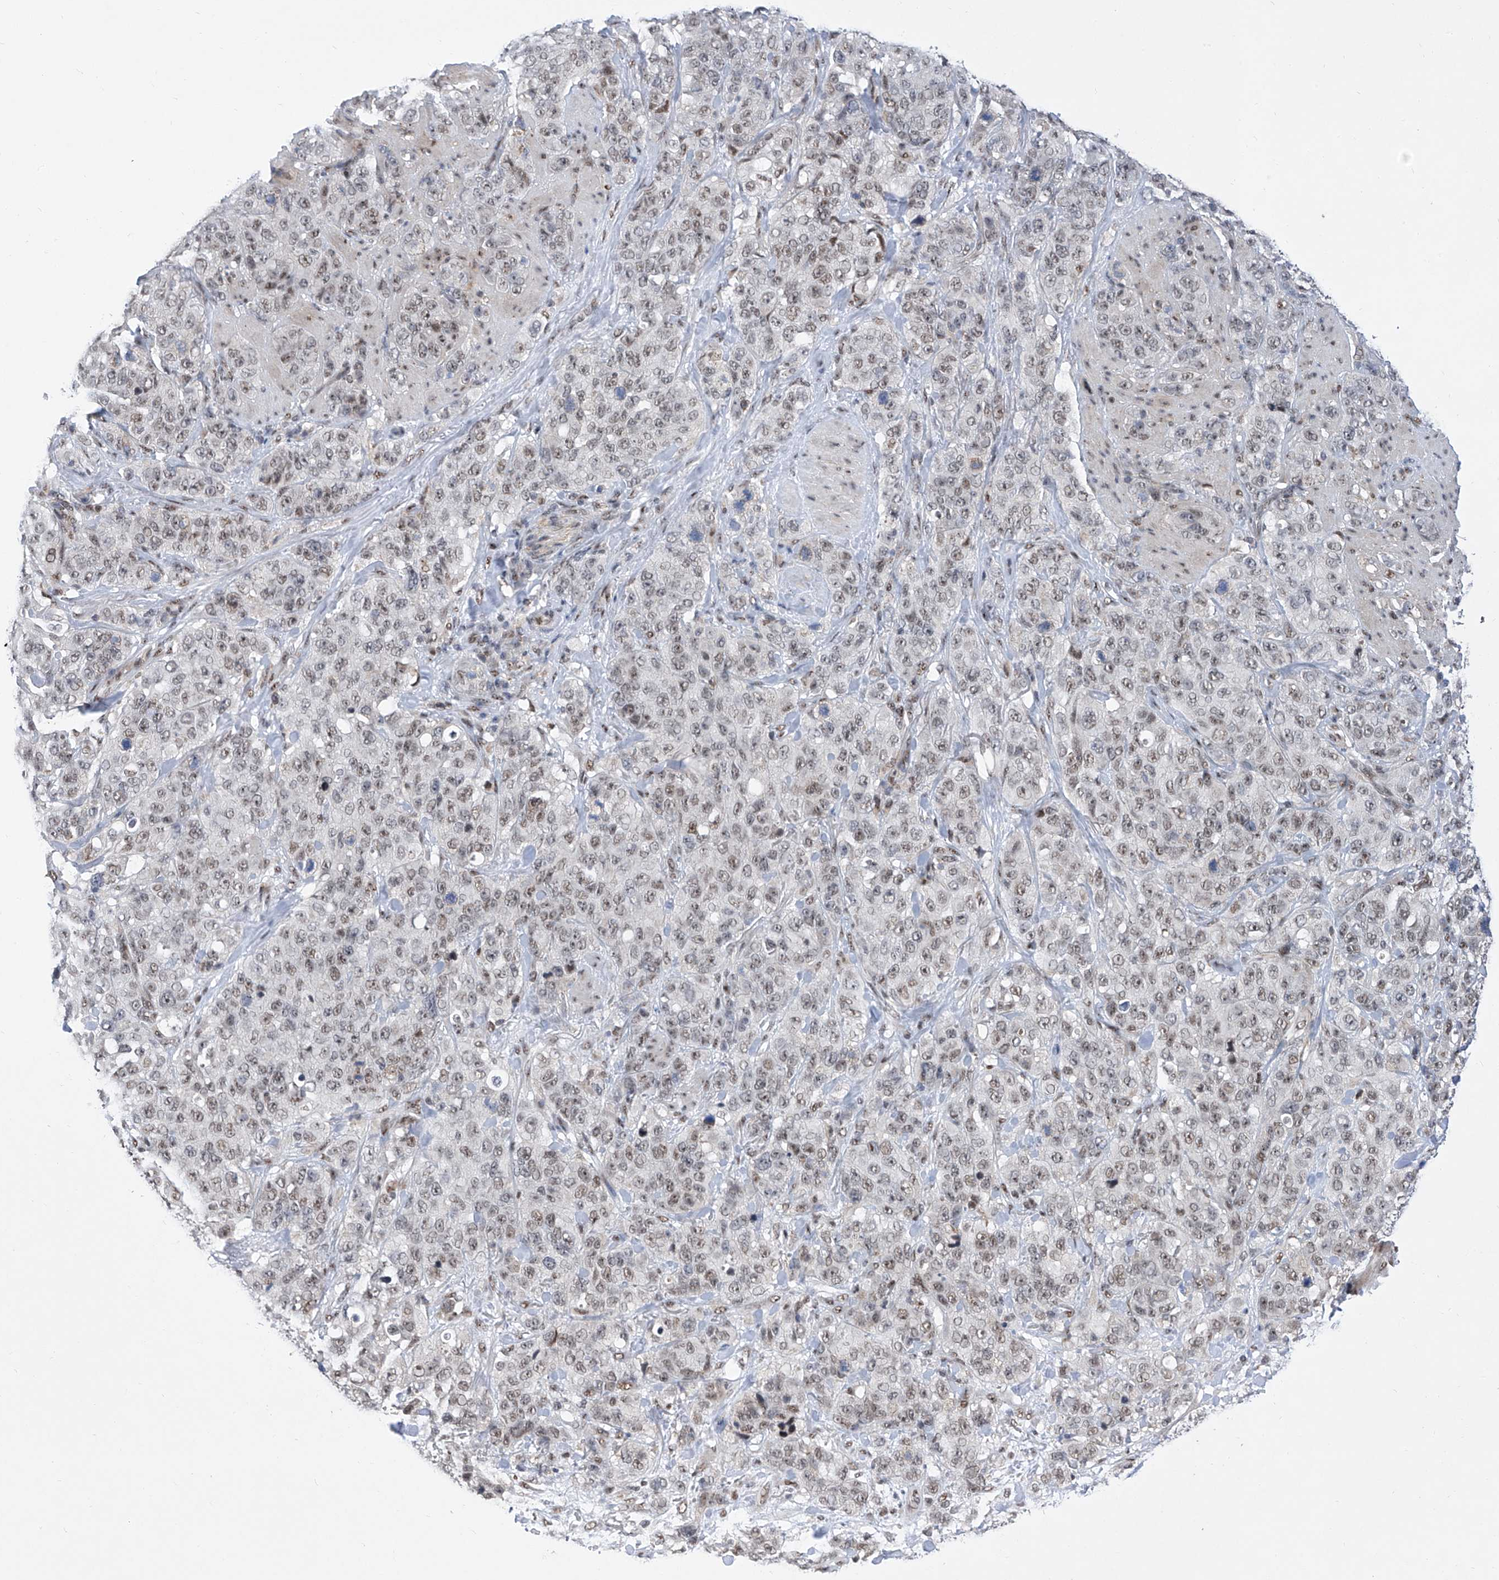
{"staining": {"intensity": "weak", "quantity": ">75%", "location": "nuclear"}, "tissue": "stomach cancer", "cell_type": "Tumor cells", "image_type": "cancer", "snomed": [{"axis": "morphology", "description": "Adenocarcinoma, NOS"}, {"axis": "topography", "description": "Stomach"}], "caption": "Immunohistochemical staining of human stomach adenocarcinoma displays low levels of weak nuclear staining in about >75% of tumor cells.", "gene": "RAD54L", "patient": {"sex": "male", "age": 48}}